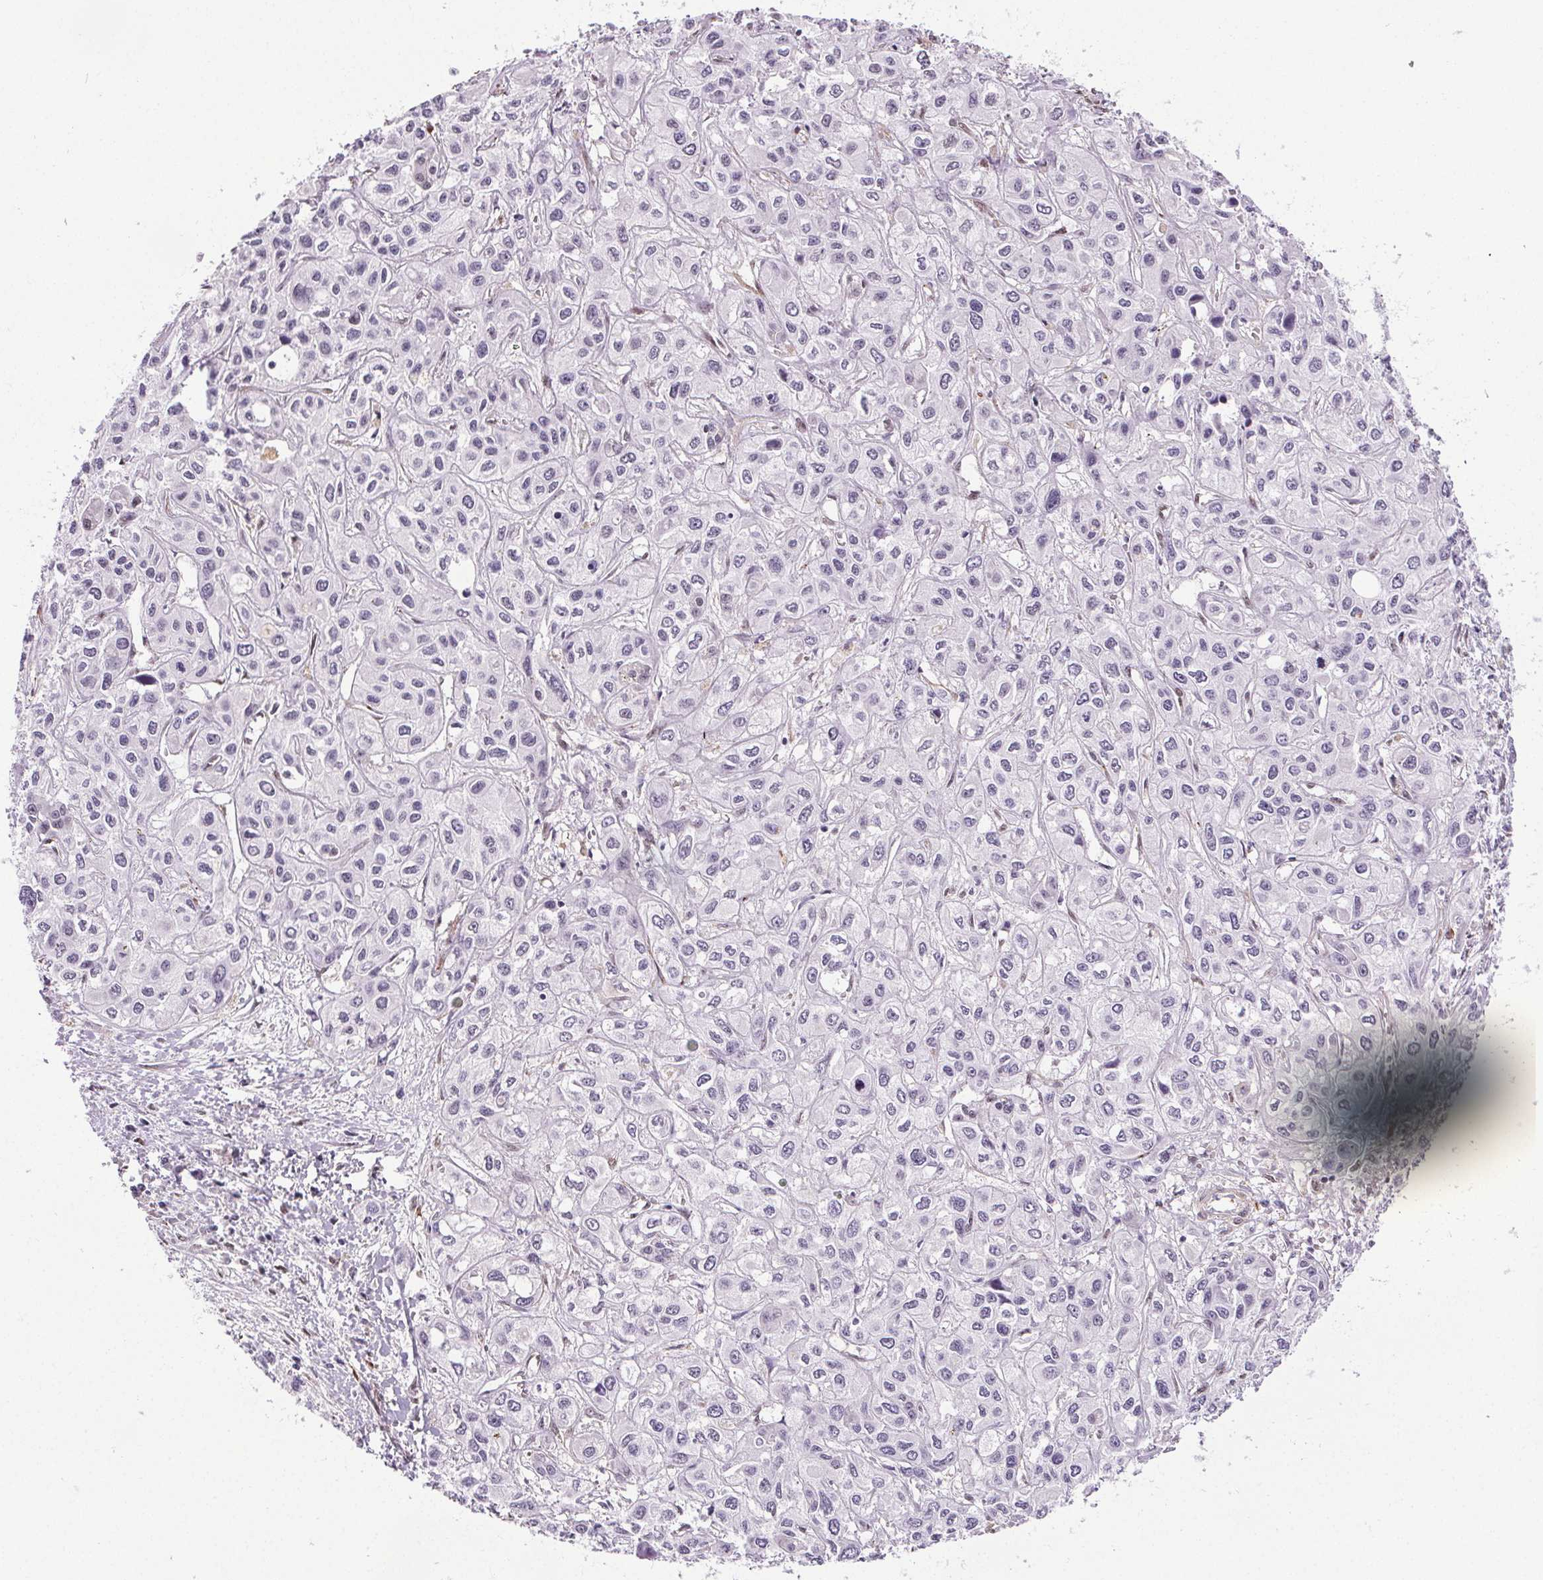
{"staining": {"intensity": "negative", "quantity": "none", "location": "none"}, "tissue": "liver cancer", "cell_type": "Tumor cells", "image_type": "cancer", "snomed": [{"axis": "morphology", "description": "Cholangiocarcinoma"}, {"axis": "topography", "description": "Liver"}], "caption": "Tumor cells show no significant expression in liver cancer.", "gene": "GP6", "patient": {"sex": "female", "age": 66}}